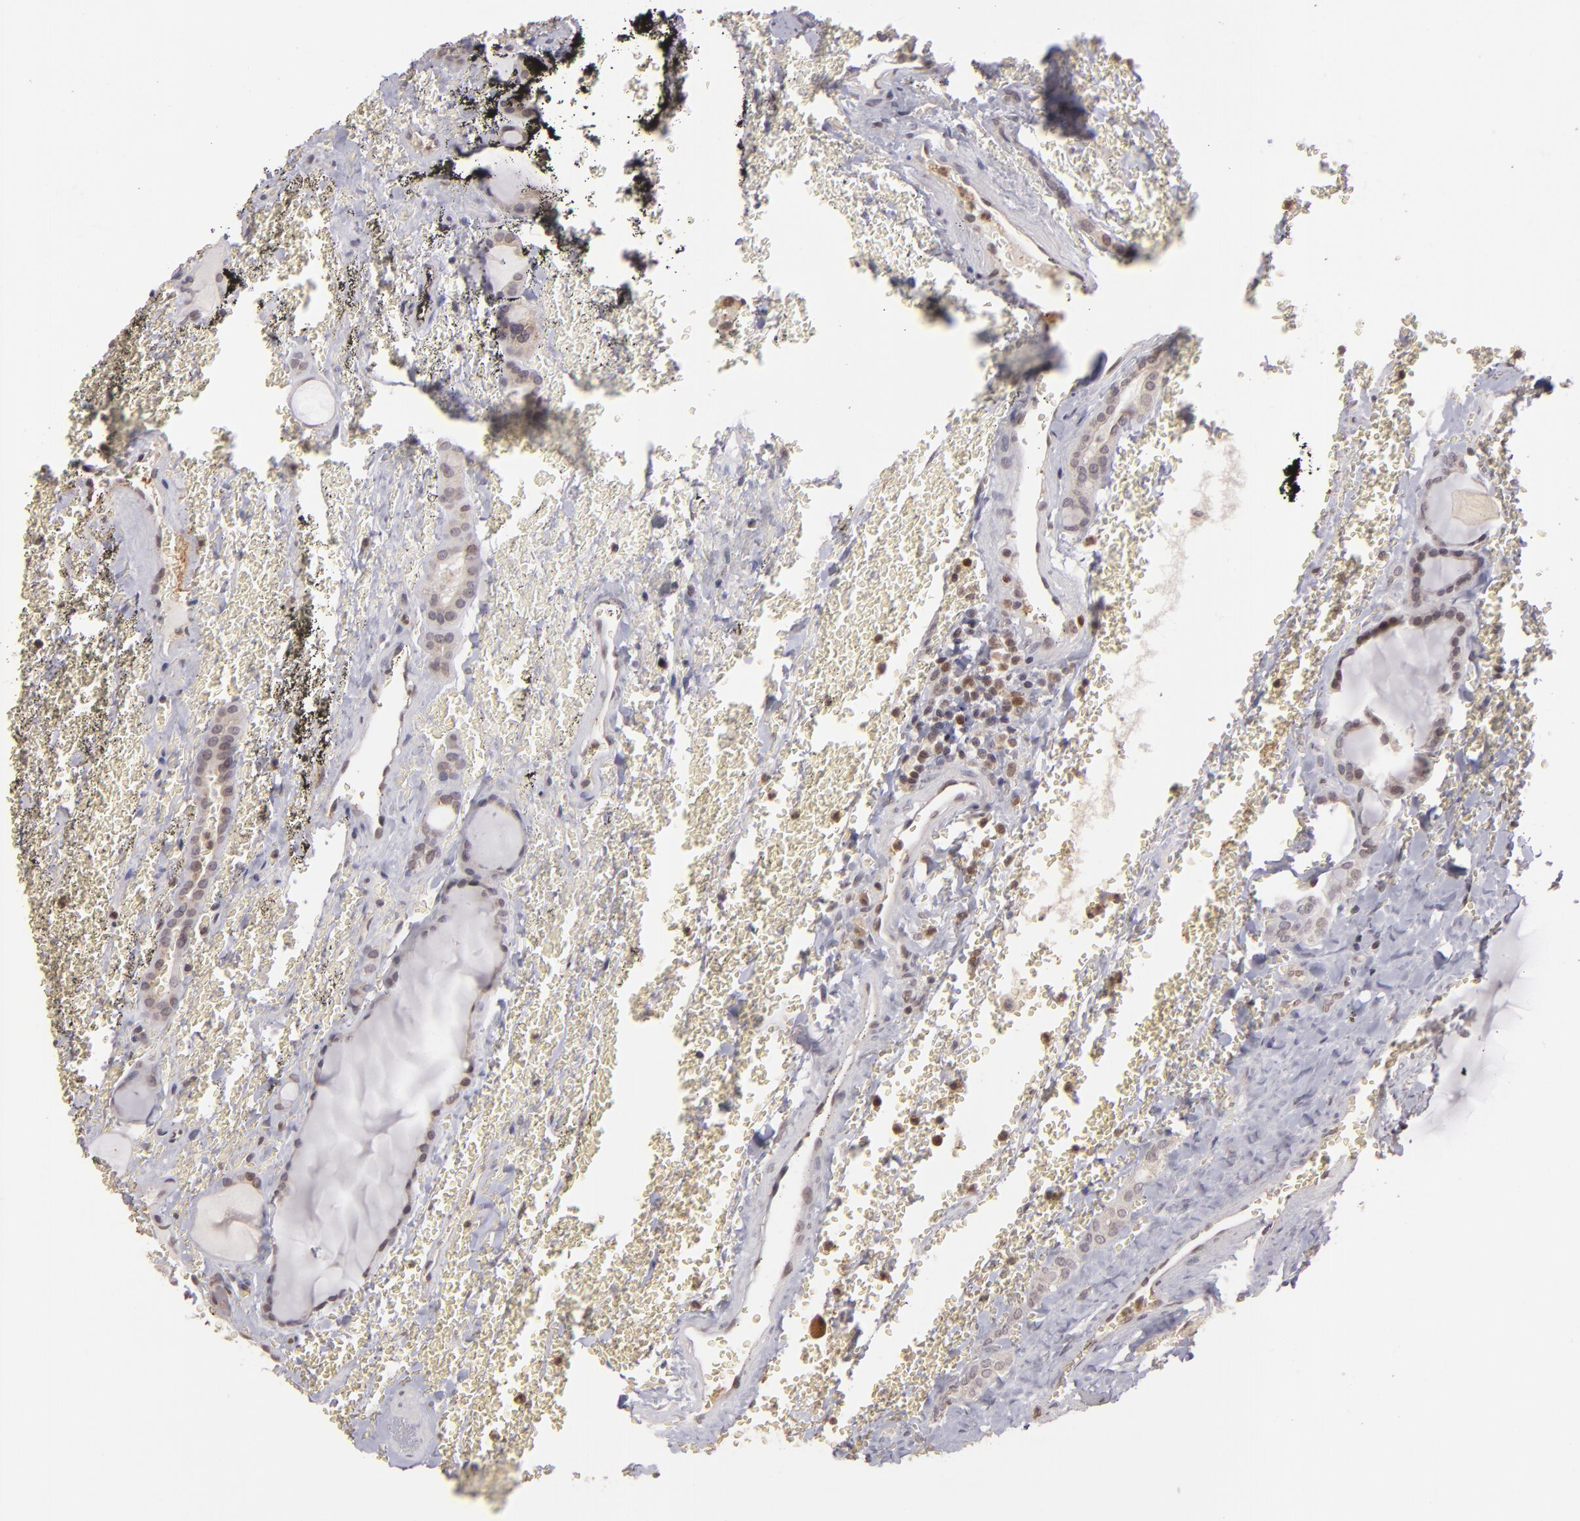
{"staining": {"intensity": "weak", "quantity": ">75%", "location": "cytoplasmic/membranous,nuclear"}, "tissue": "thyroid cancer", "cell_type": "Tumor cells", "image_type": "cancer", "snomed": [{"axis": "morphology", "description": "Carcinoma, NOS"}, {"axis": "topography", "description": "Thyroid gland"}], "caption": "Immunohistochemistry (IHC) histopathology image of human carcinoma (thyroid) stained for a protein (brown), which shows low levels of weak cytoplasmic/membranous and nuclear positivity in approximately >75% of tumor cells.", "gene": "ZBTB33", "patient": {"sex": "male", "age": 76}}